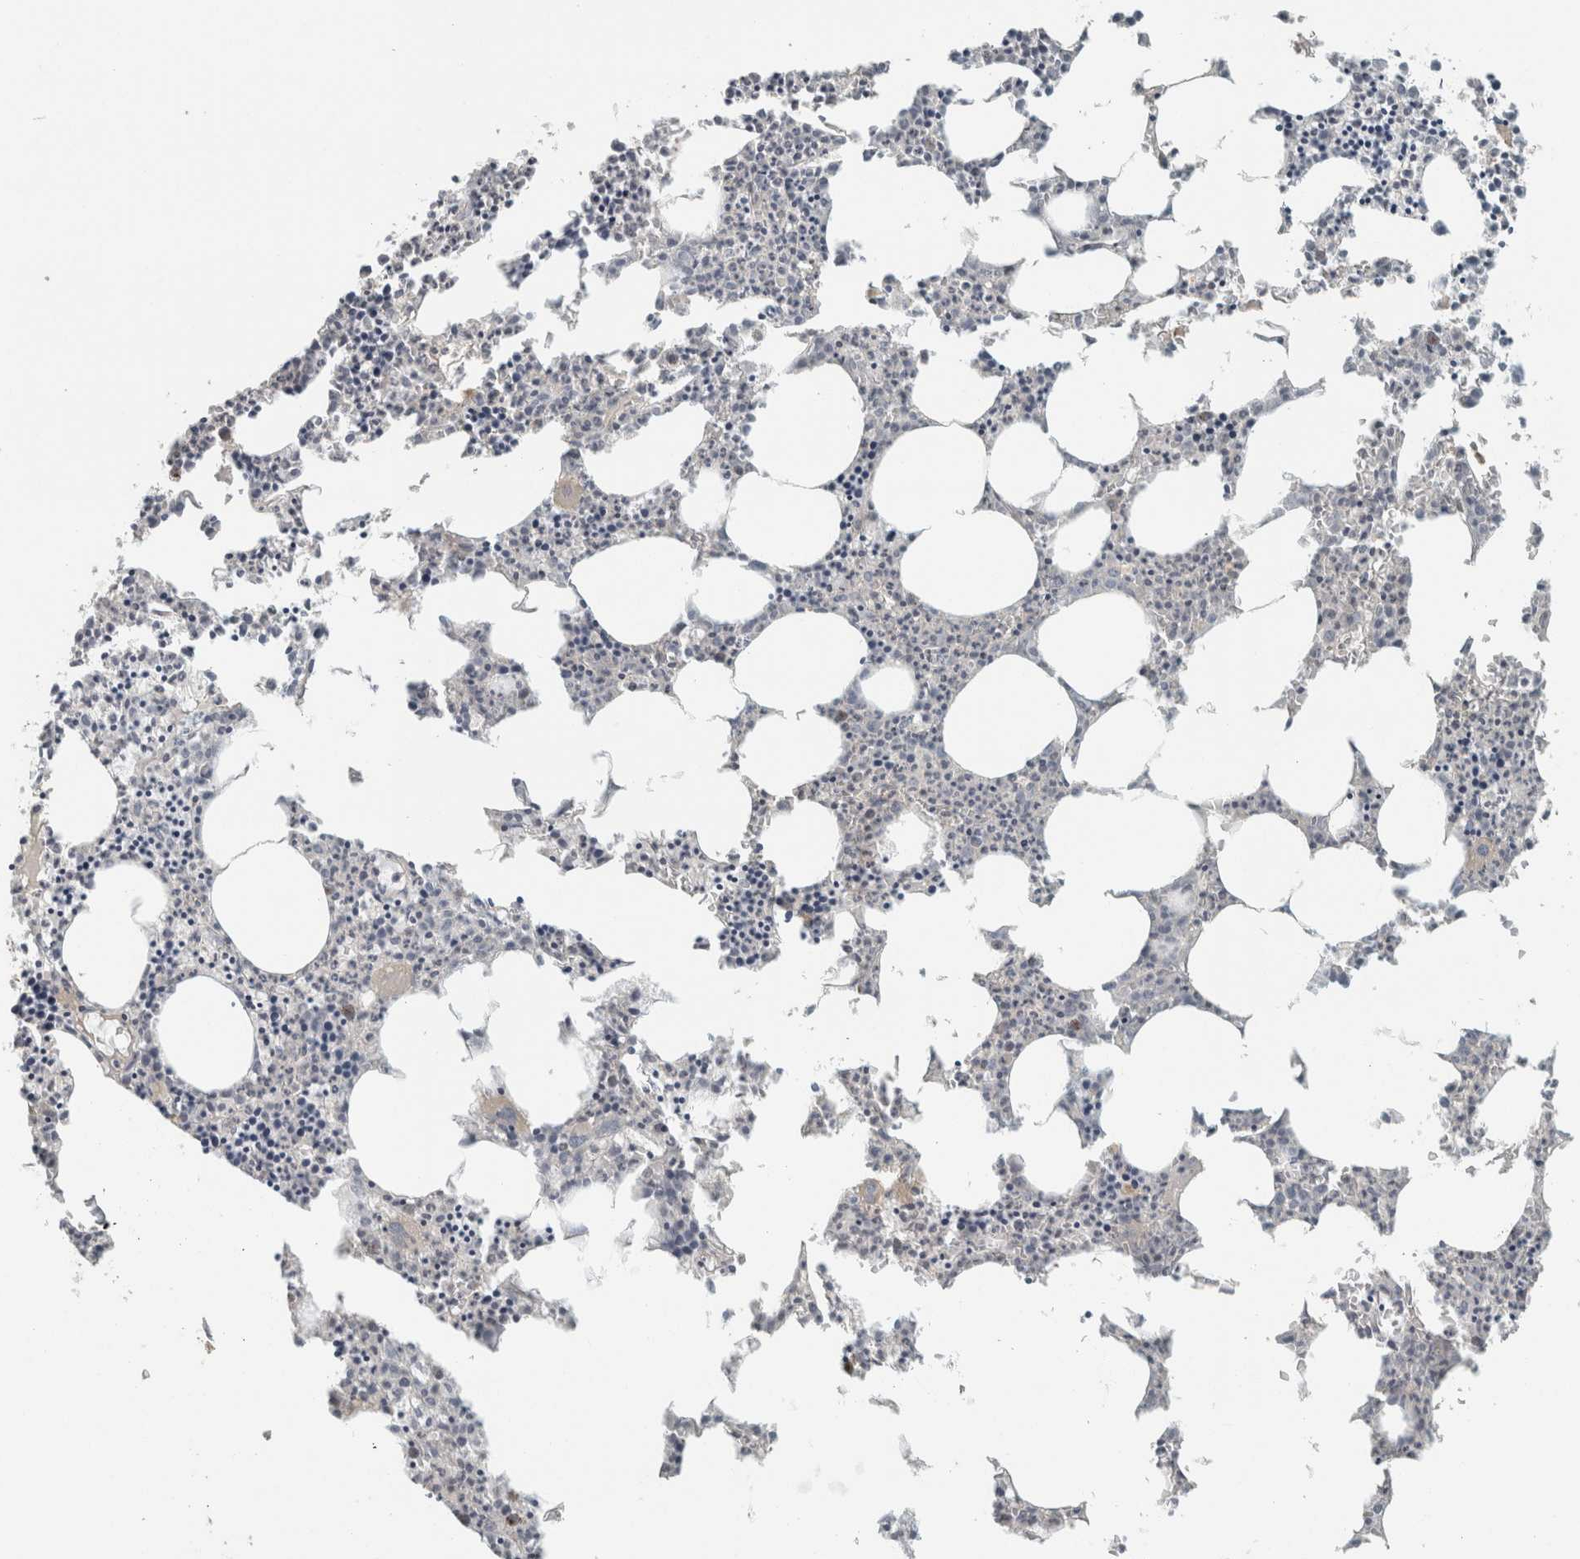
{"staining": {"intensity": "weak", "quantity": "<25%", "location": "cytoplasmic/membranous"}, "tissue": "bone marrow", "cell_type": "Hematopoietic cells", "image_type": "normal", "snomed": [{"axis": "morphology", "description": "Normal tissue, NOS"}, {"axis": "morphology", "description": "Inflammation, NOS"}, {"axis": "topography", "description": "Bone marrow"}], "caption": "Bone marrow stained for a protein using IHC shows no positivity hematopoietic cells.", "gene": "SCIN", "patient": {"sex": "female", "age": 62}}